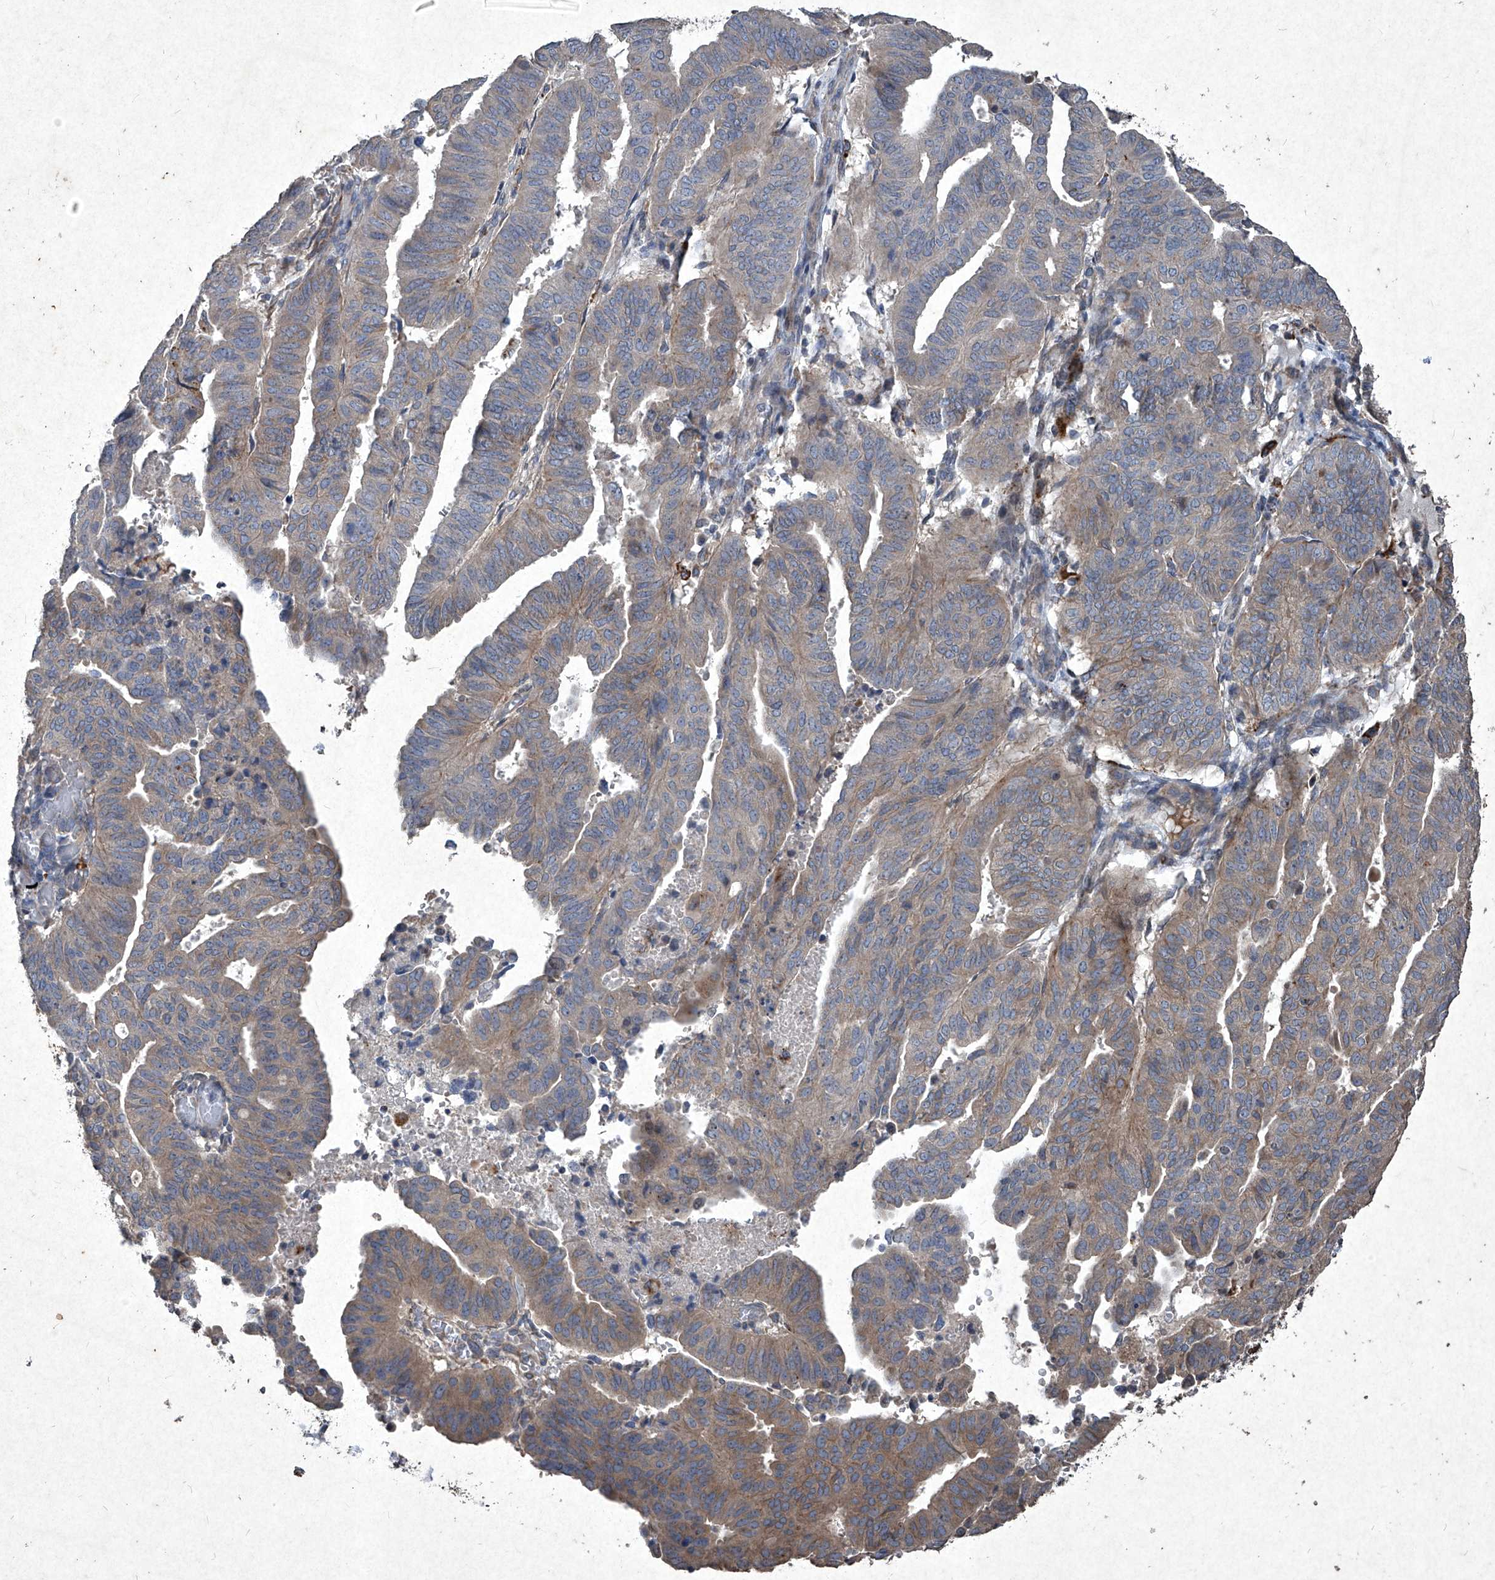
{"staining": {"intensity": "moderate", "quantity": "25%-75%", "location": "cytoplasmic/membranous"}, "tissue": "endometrial cancer", "cell_type": "Tumor cells", "image_type": "cancer", "snomed": [{"axis": "morphology", "description": "Adenocarcinoma, NOS"}, {"axis": "topography", "description": "Uterus"}], "caption": "Protein staining exhibits moderate cytoplasmic/membranous expression in approximately 25%-75% of tumor cells in endometrial cancer. Ihc stains the protein of interest in brown and the nuclei are stained blue.", "gene": "MED16", "patient": {"sex": "female", "age": 77}}